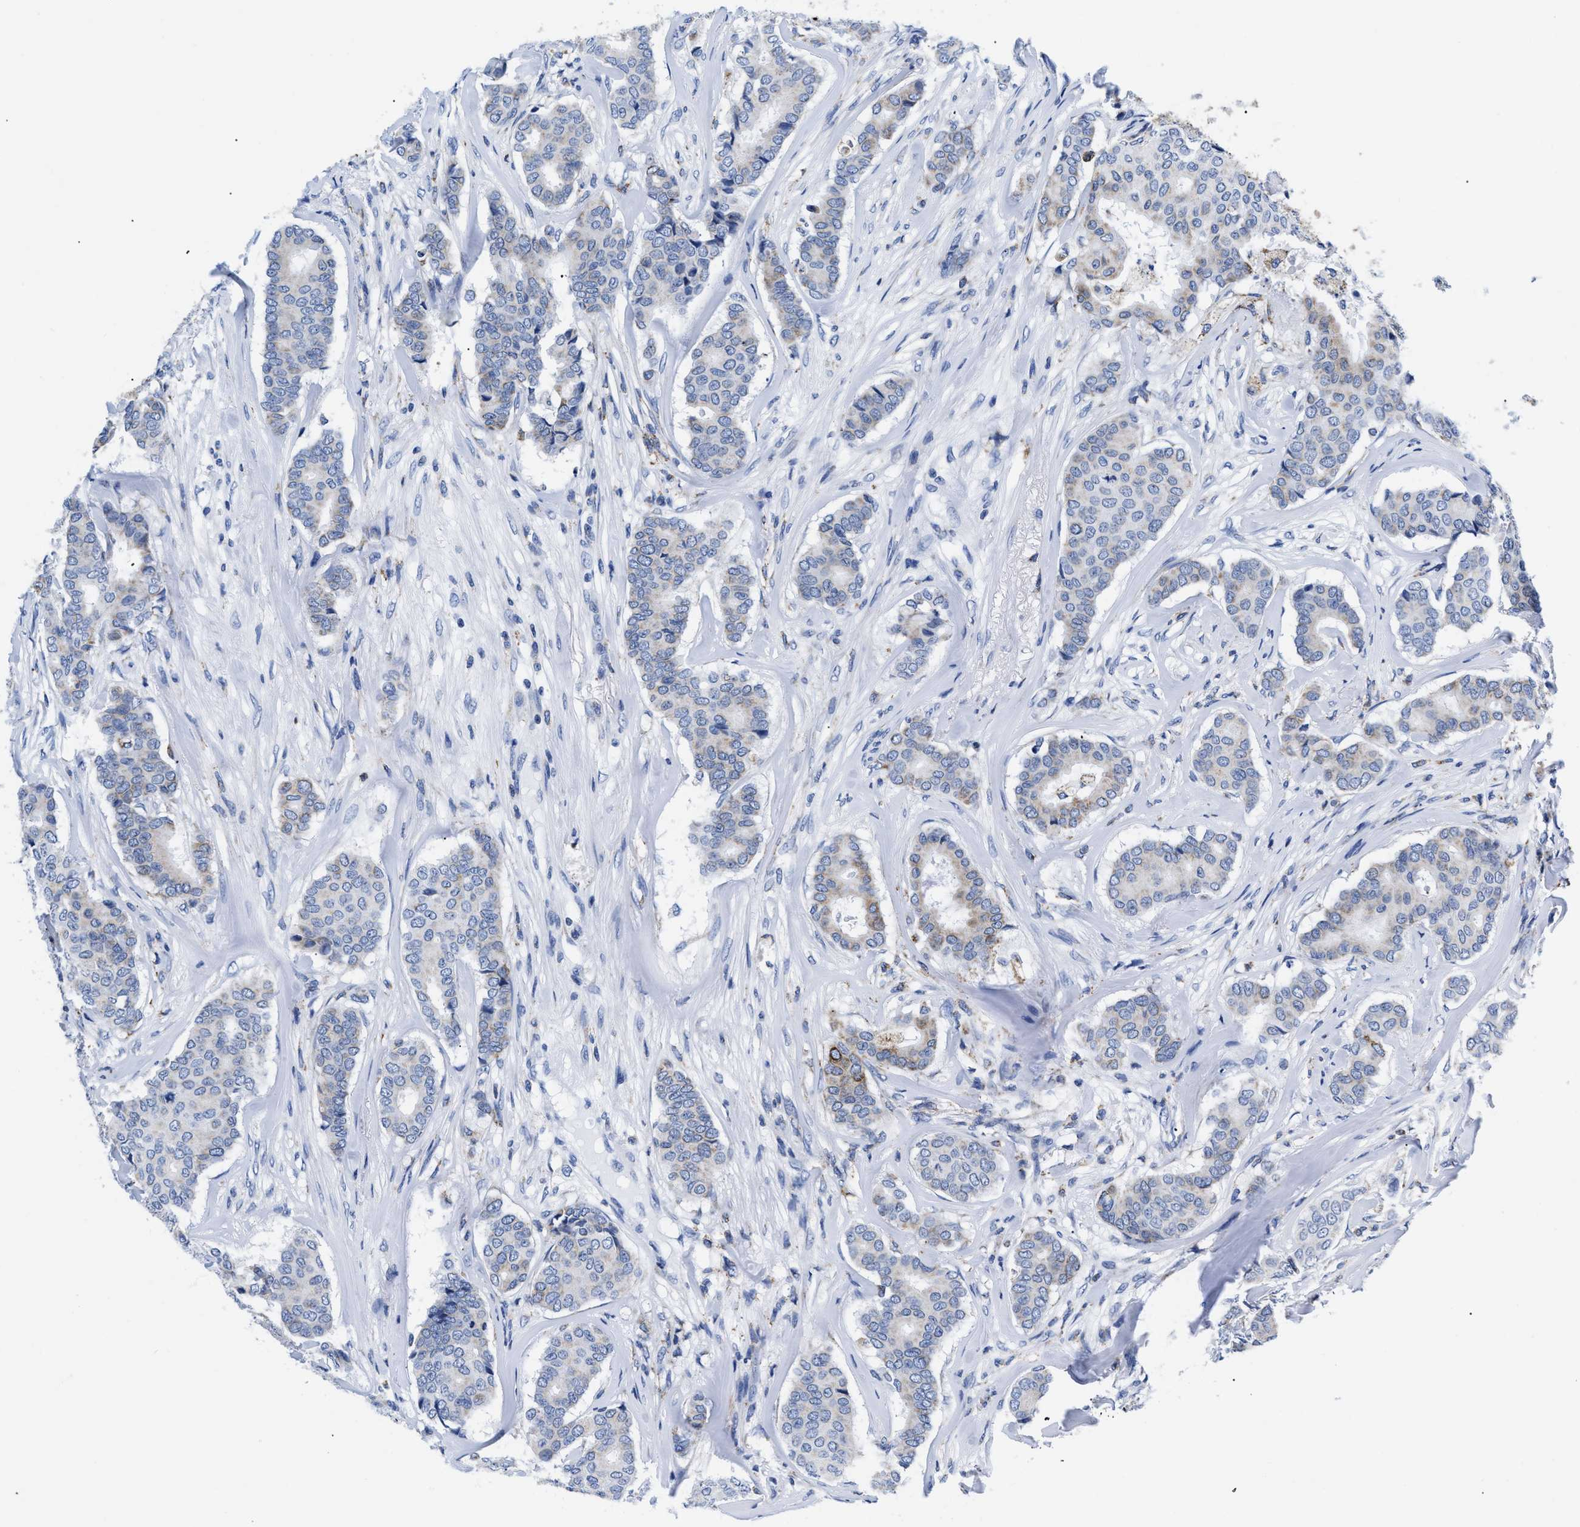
{"staining": {"intensity": "negative", "quantity": "none", "location": "none"}, "tissue": "breast cancer", "cell_type": "Tumor cells", "image_type": "cancer", "snomed": [{"axis": "morphology", "description": "Duct carcinoma"}, {"axis": "topography", "description": "Breast"}], "caption": "Photomicrograph shows no significant protein staining in tumor cells of infiltrating ductal carcinoma (breast).", "gene": "GPR149", "patient": {"sex": "female", "age": 75}}